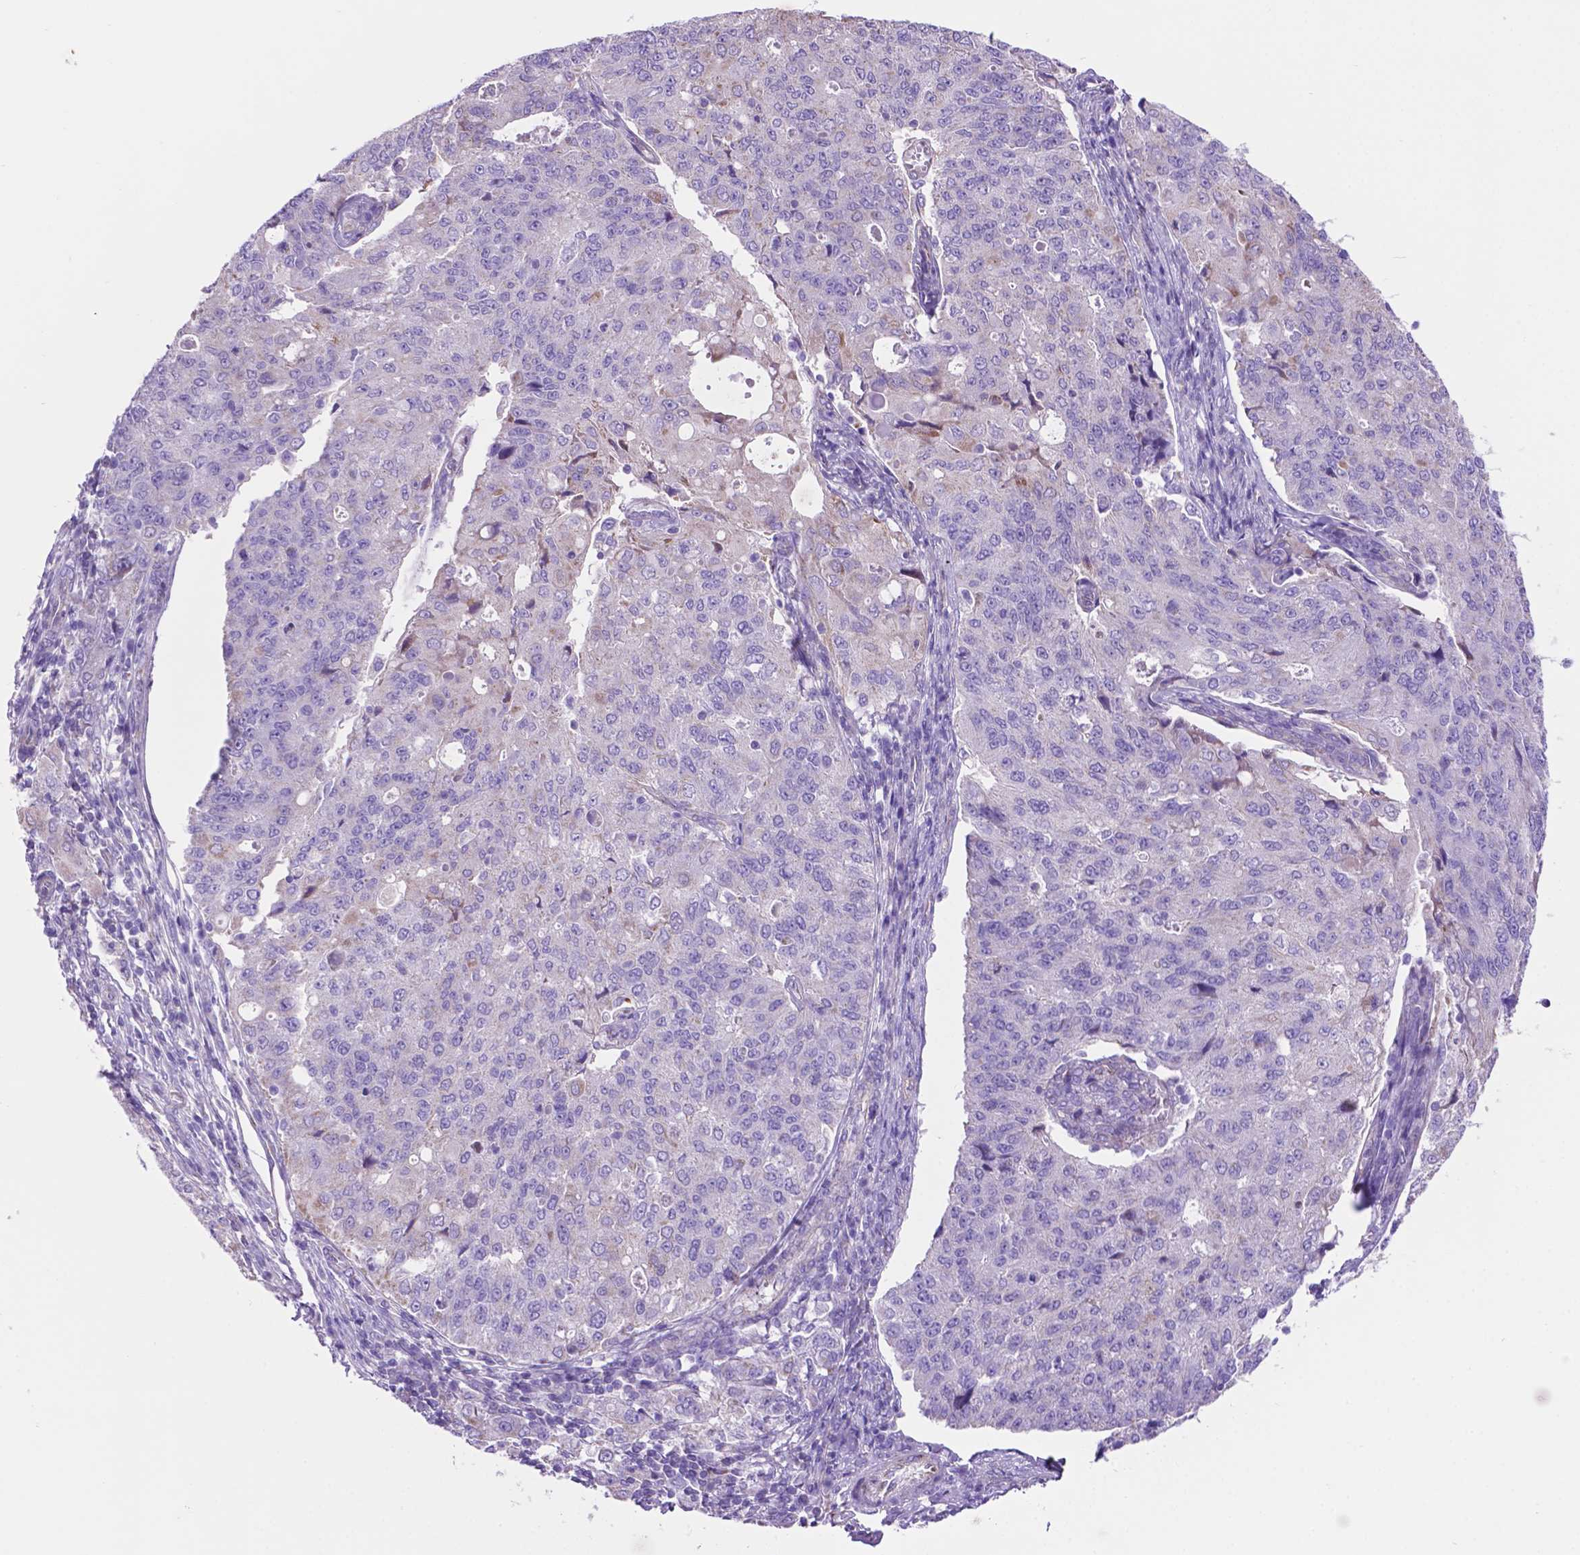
{"staining": {"intensity": "negative", "quantity": "none", "location": "none"}, "tissue": "endometrial cancer", "cell_type": "Tumor cells", "image_type": "cancer", "snomed": [{"axis": "morphology", "description": "Adenocarcinoma, NOS"}, {"axis": "topography", "description": "Endometrium"}], "caption": "A high-resolution image shows immunohistochemistry staining of endometrial adenocarcinoma, which shows no significant expression in tumor cells. The staining was performed using DAB to visualize the protein expression in brown, while the nuclei were stained in blue with hematoxylin (Magnification: 20x).", "gene": "TMEM121B", "patient": {"sex": "female", "age": 43}}